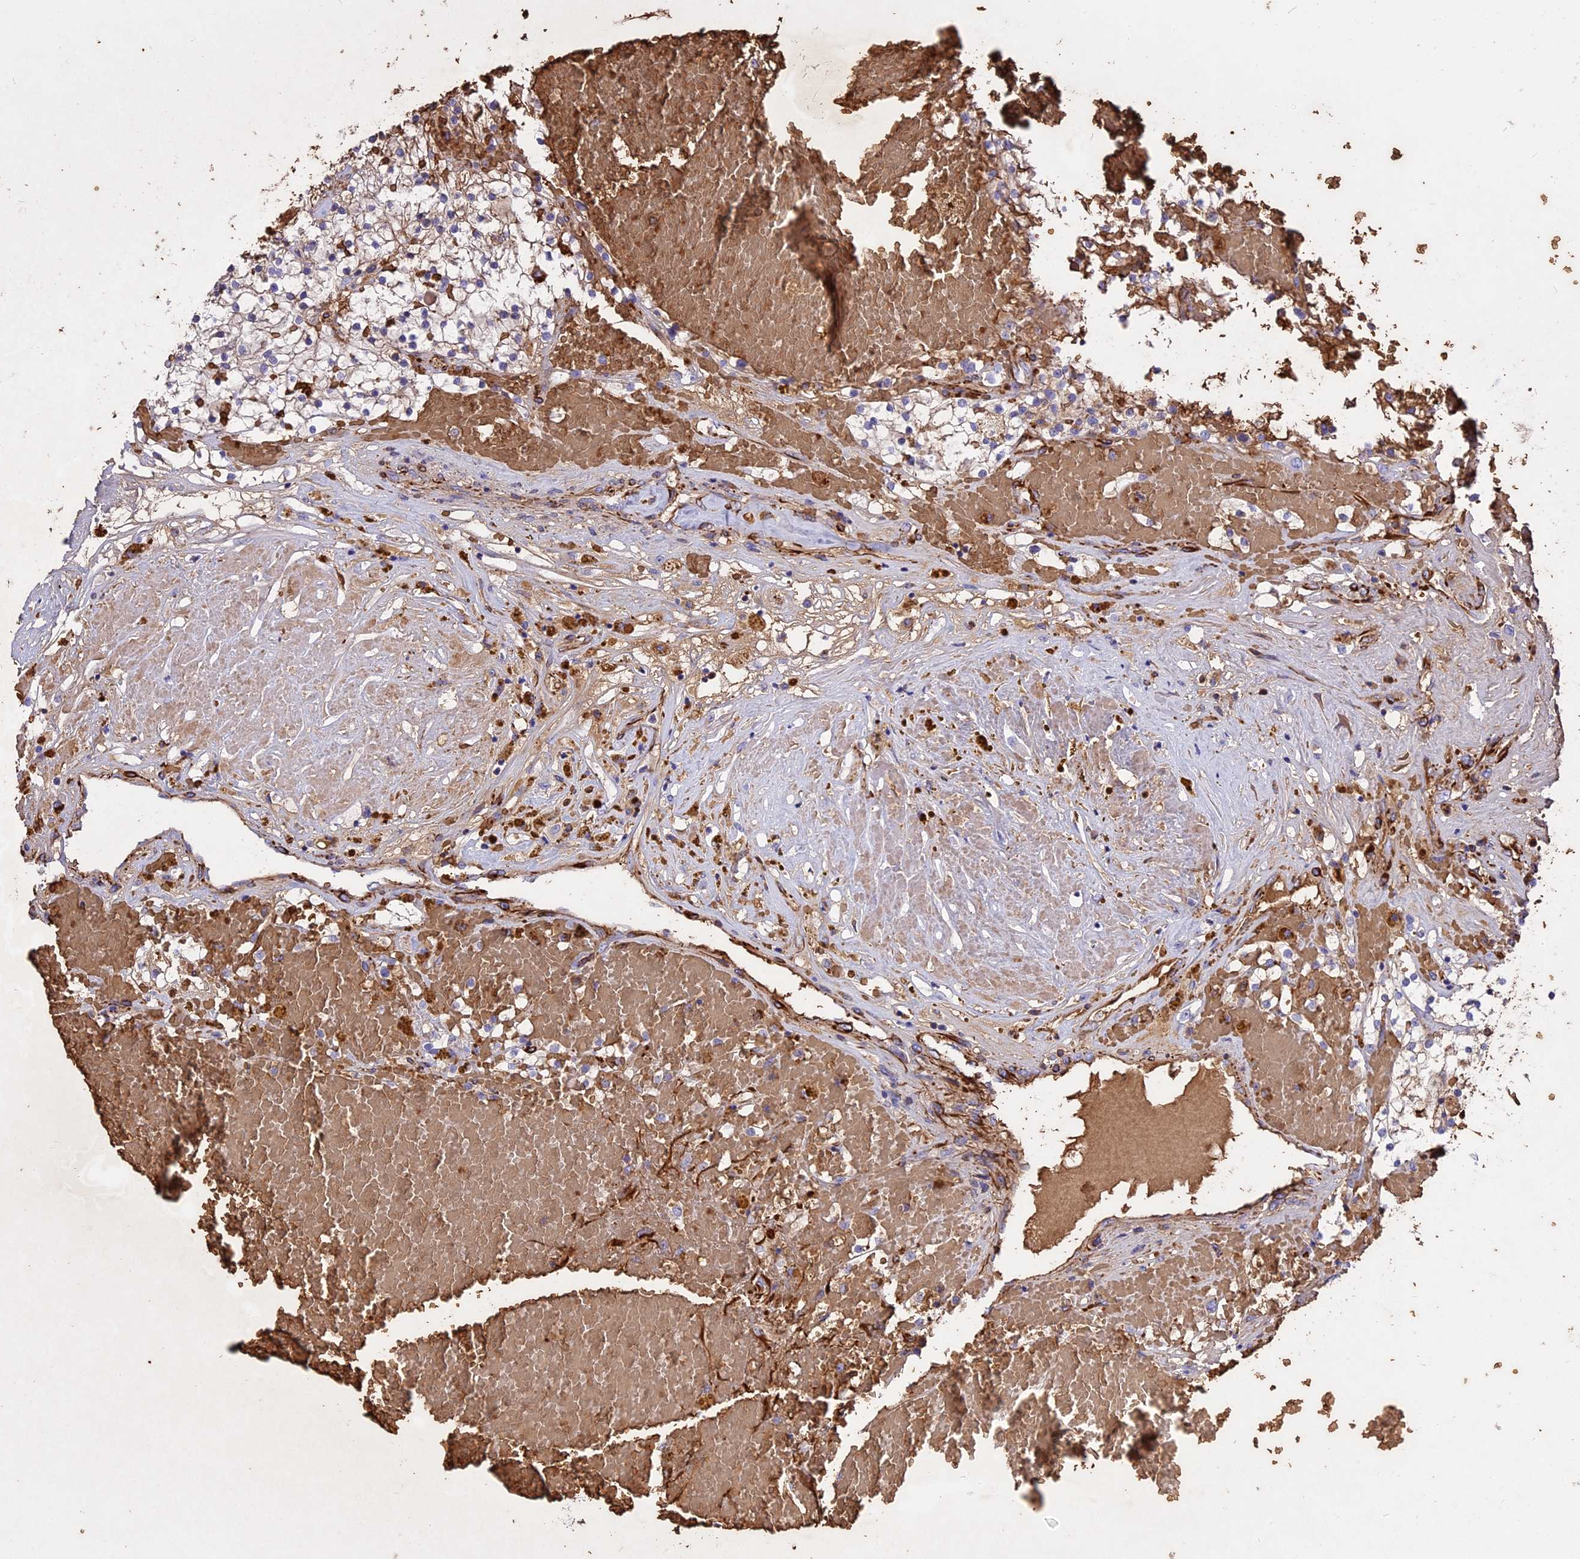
{"staining": {"intensity": "weak", "quantity": "<25%", "location": "cytoplasmic/membranous"}, "tissue": "renal cancer", "cell_type": "Tumor cells", "image_type": "cancer", "snomed": [{"axis": "morphology", "description": "Normal tissue, NOS"}, {"axis": "morphology", "description": "Adenocarcinoma, NOS"}, {"axis": "topography", "description": "Kidney"}], "caption": "A photomicrograph of human renal cancer (adenocarcinoma) is negative for staining in tumor cells.", "gene": "TTC4", "patient": {"sex": "male", "age": 68}}